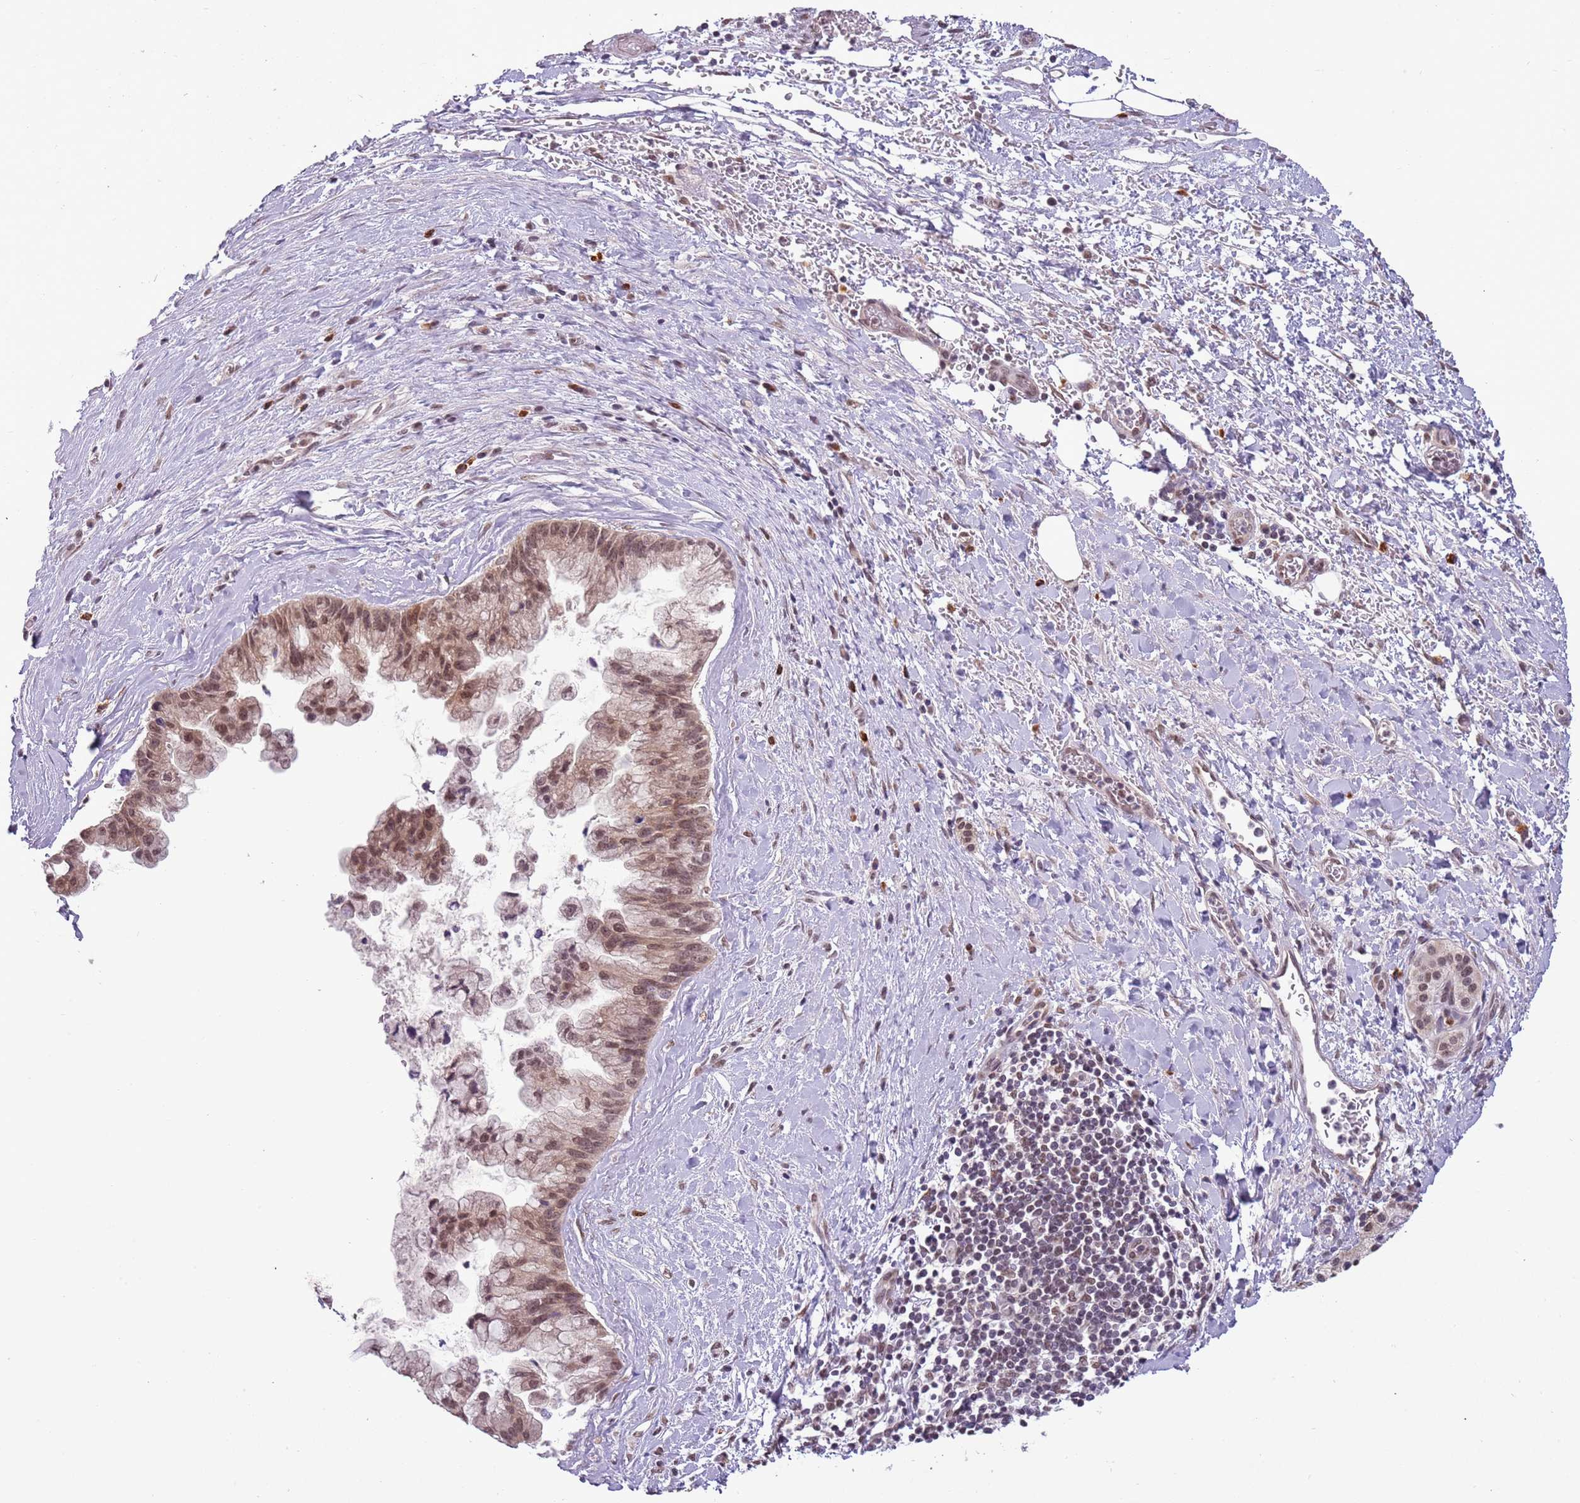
{"staining": {"intensity": "moderate", "quantity": ">75%", "location": "nuclear"}, "tissue": "pancreatic cancer", "cell_type": "Tumor cells", "image_type": "cancer", "snomed": [{"axis": "morphology", "description": "Adenocarcinoma, NOS"}, {"axis": "topography", "description": "Pancreas"}], "caption": "Tumor cells demonstrate medium levels of moderate nuclear staining in about >75% of cells in pancreatic cancer (adenocarcinoma). The staining is performed using DAB (3,3'-diaminobenzidine) brown chromogen to label protein expression. The nuclei are counter-stained blue using hematoxylin.", "gene": "FAM120AOS", "patient": {"sex": "male", "age": 73}}